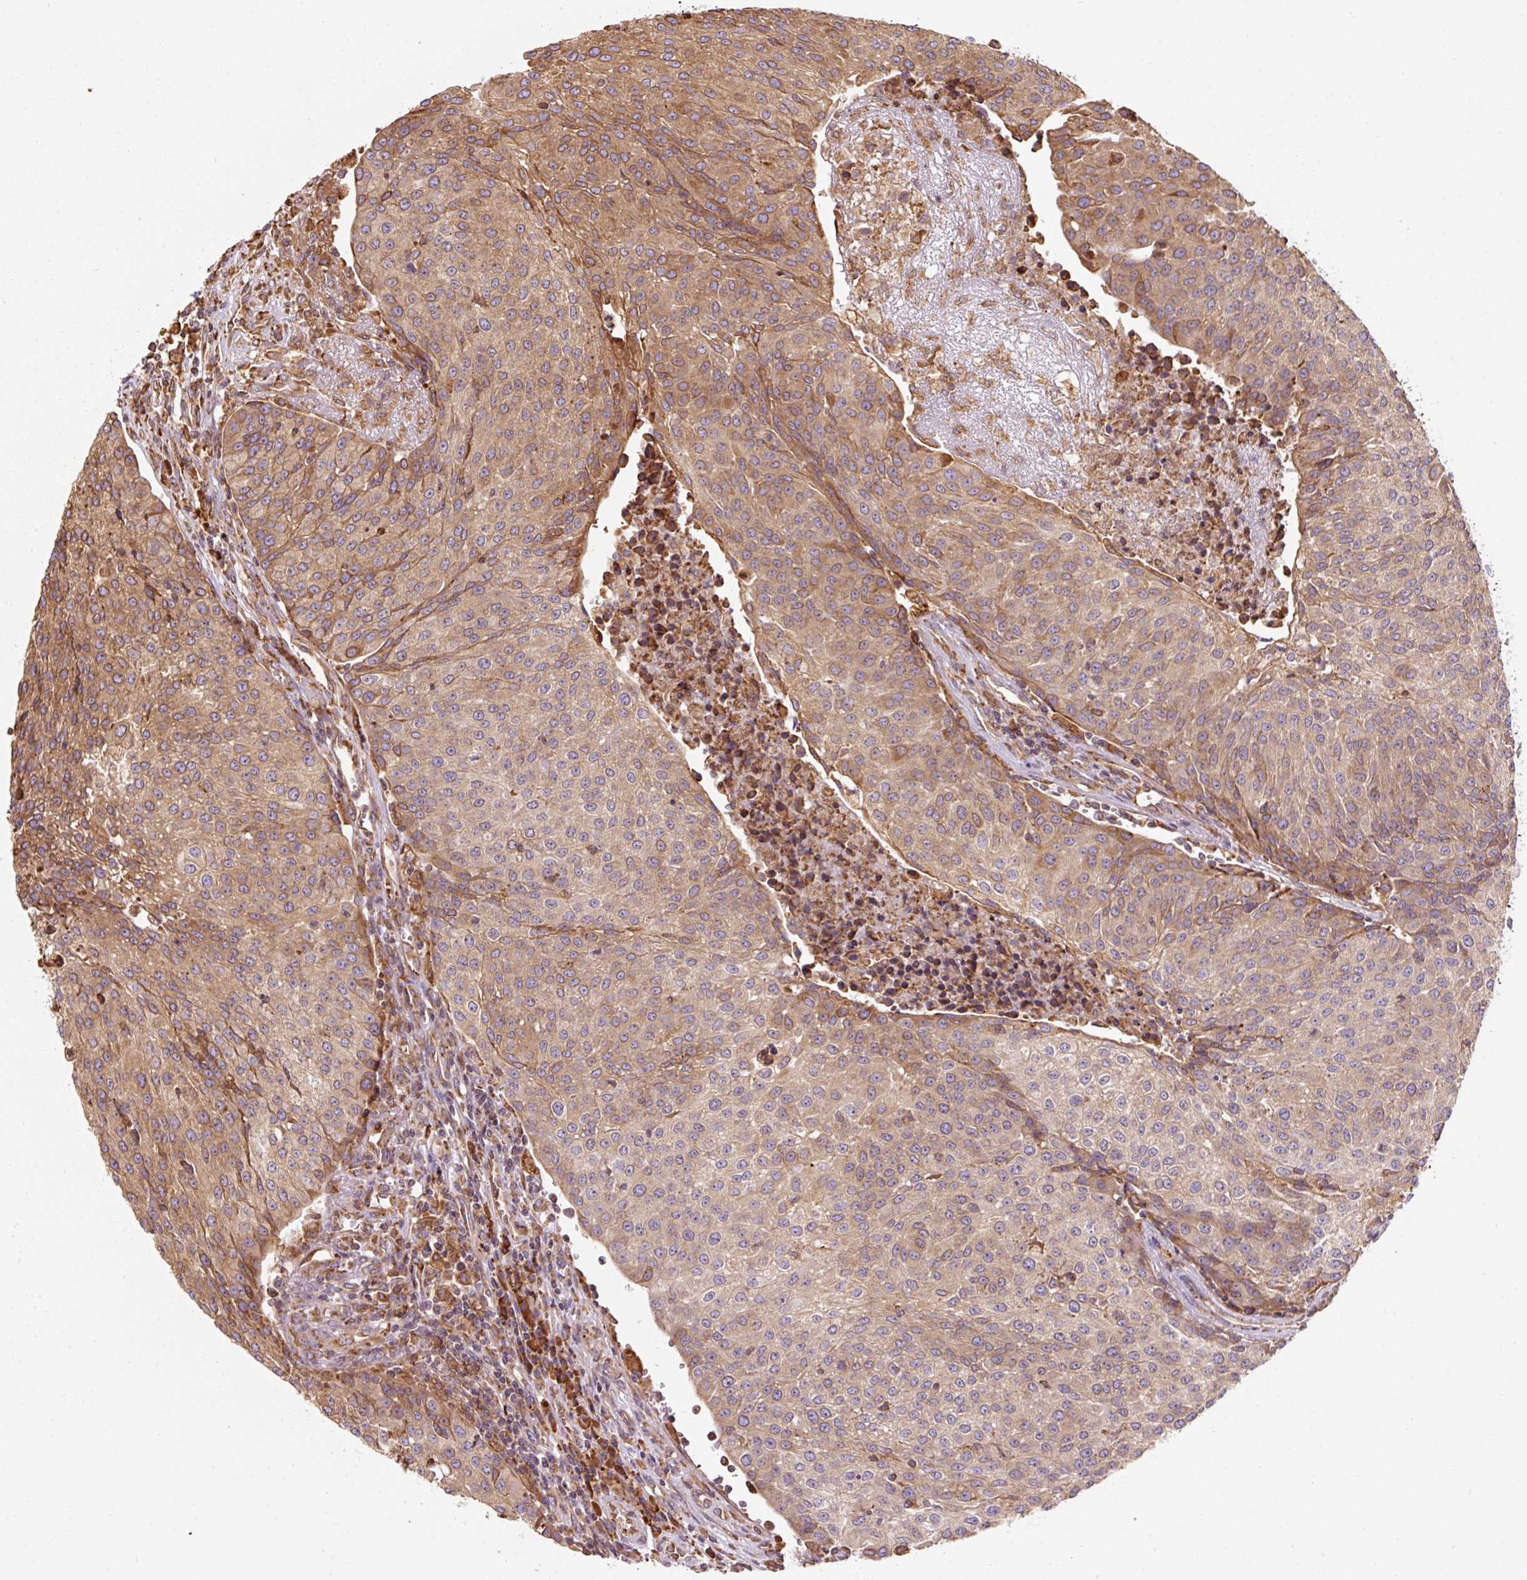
{"staining": {"intensity": "moderate", "quantity": "25%-75%", "location": "cytoplasmic/membranous"}, "tissue": "urothelial cancer", "cell_type": "Tumor cells", "image_type": "cancer", "snomed": [{"axis": "morphology", "description": "Urothelial carcinoma, High grade"}, {"axis": "topography", "description": "Urinary bladder"}], "caption": "Immunohistochemical staining of human high-grade urothelial carcinoma reveals medium levels of moderate cytoplasmic/membranous protein expression in about 25%-75% of tumor cells.", "gene": "PRKCSH", "patient": {"sex": "female", "age": 85}}